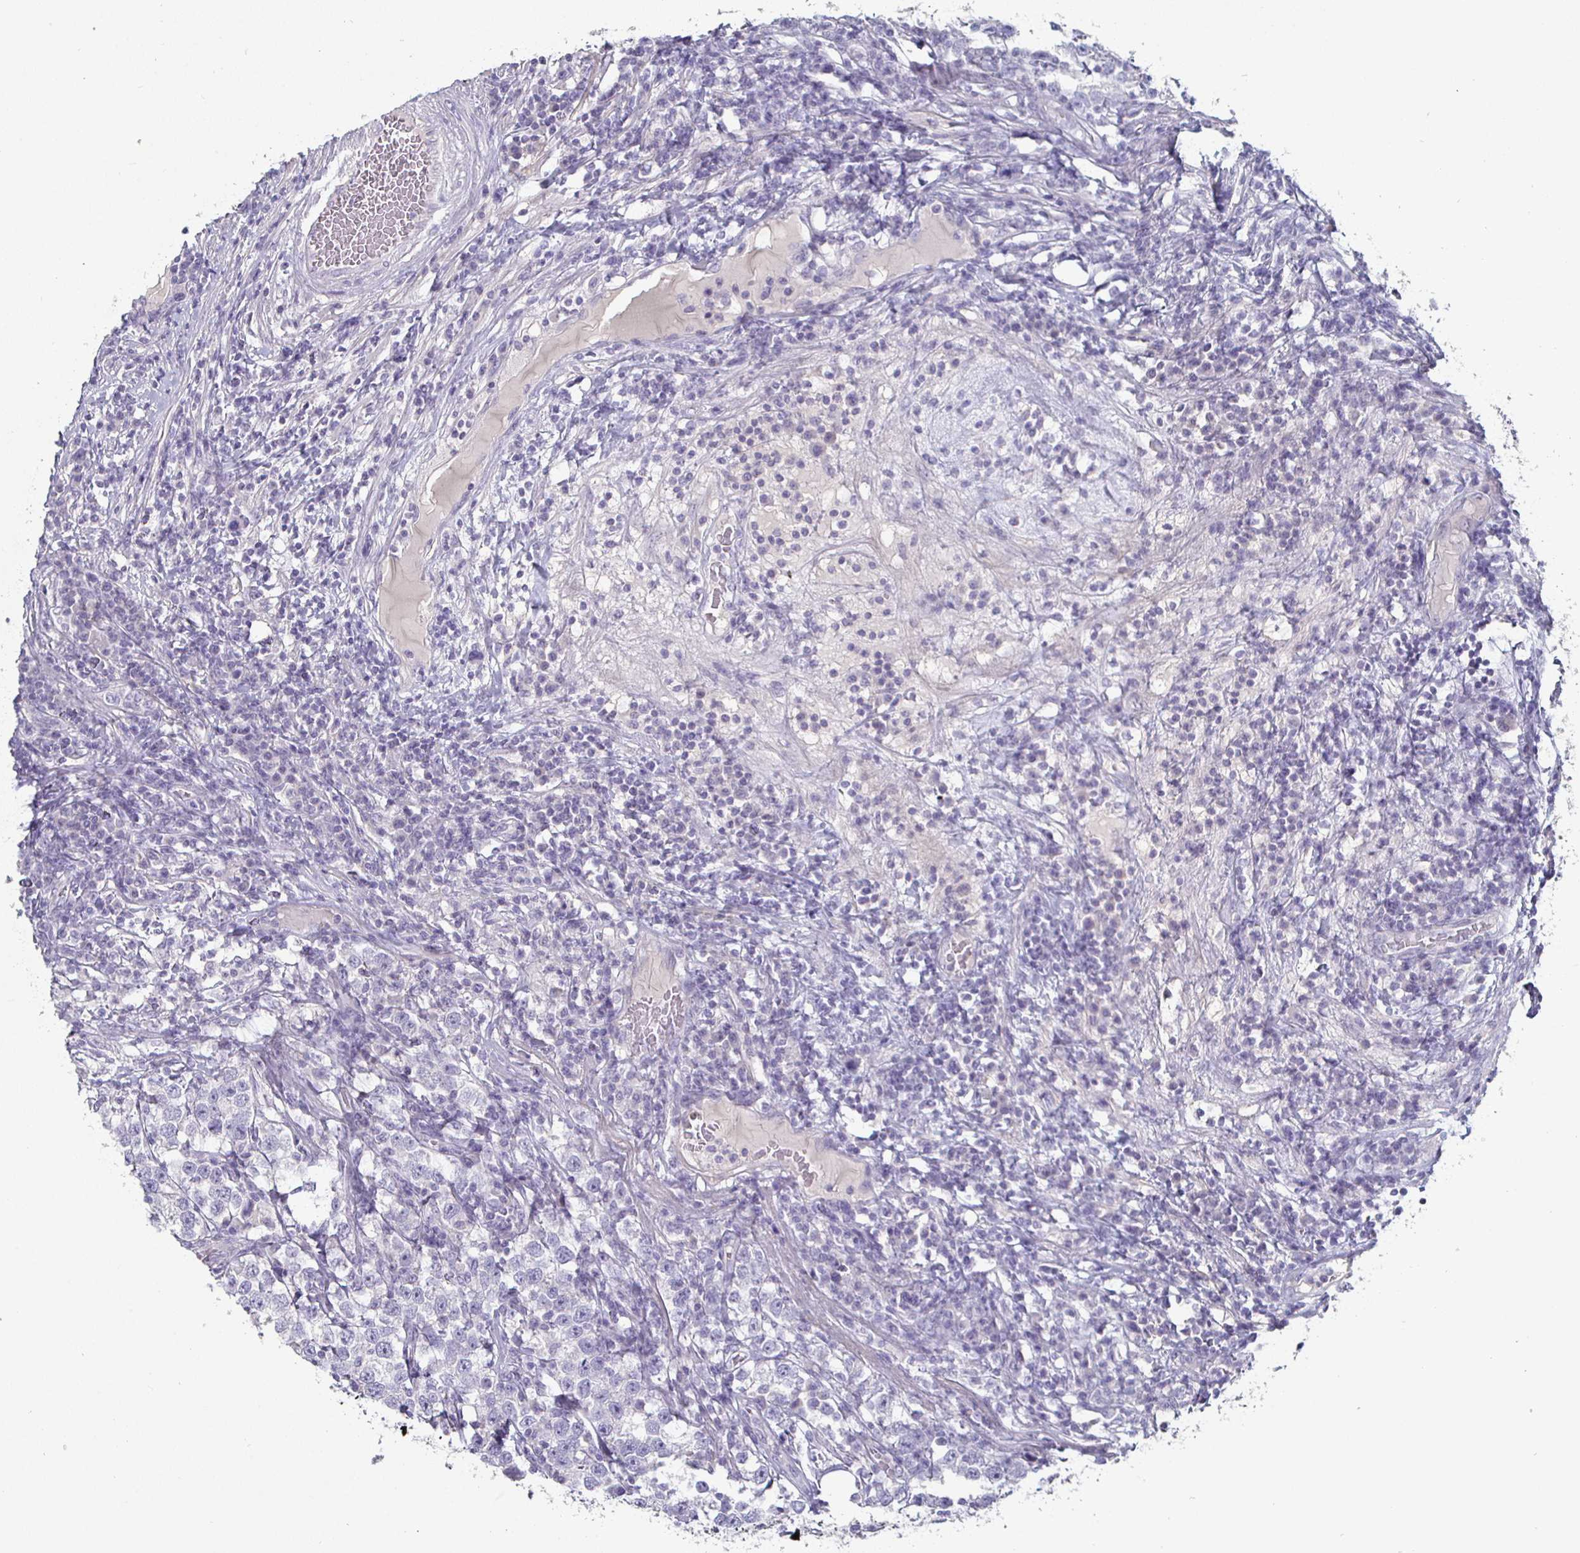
{"staining": {"intensity": "negative", "quantity": "none", "location": "none"}, "tissue": "testis cancer", "cell_type": "Tumor cells", "image_type": "cancer", "snomed": [{"axis": "morphology", "description": "Seminoma, NOS"}, {"axis": "topography", "description": "Testis"}], "caption": "Seminoma (testis) stained for a protein using IHC shows no positivity tumor cells.", "gene": "ENPP1", "patient": {"sex": "male", "age": 43}}